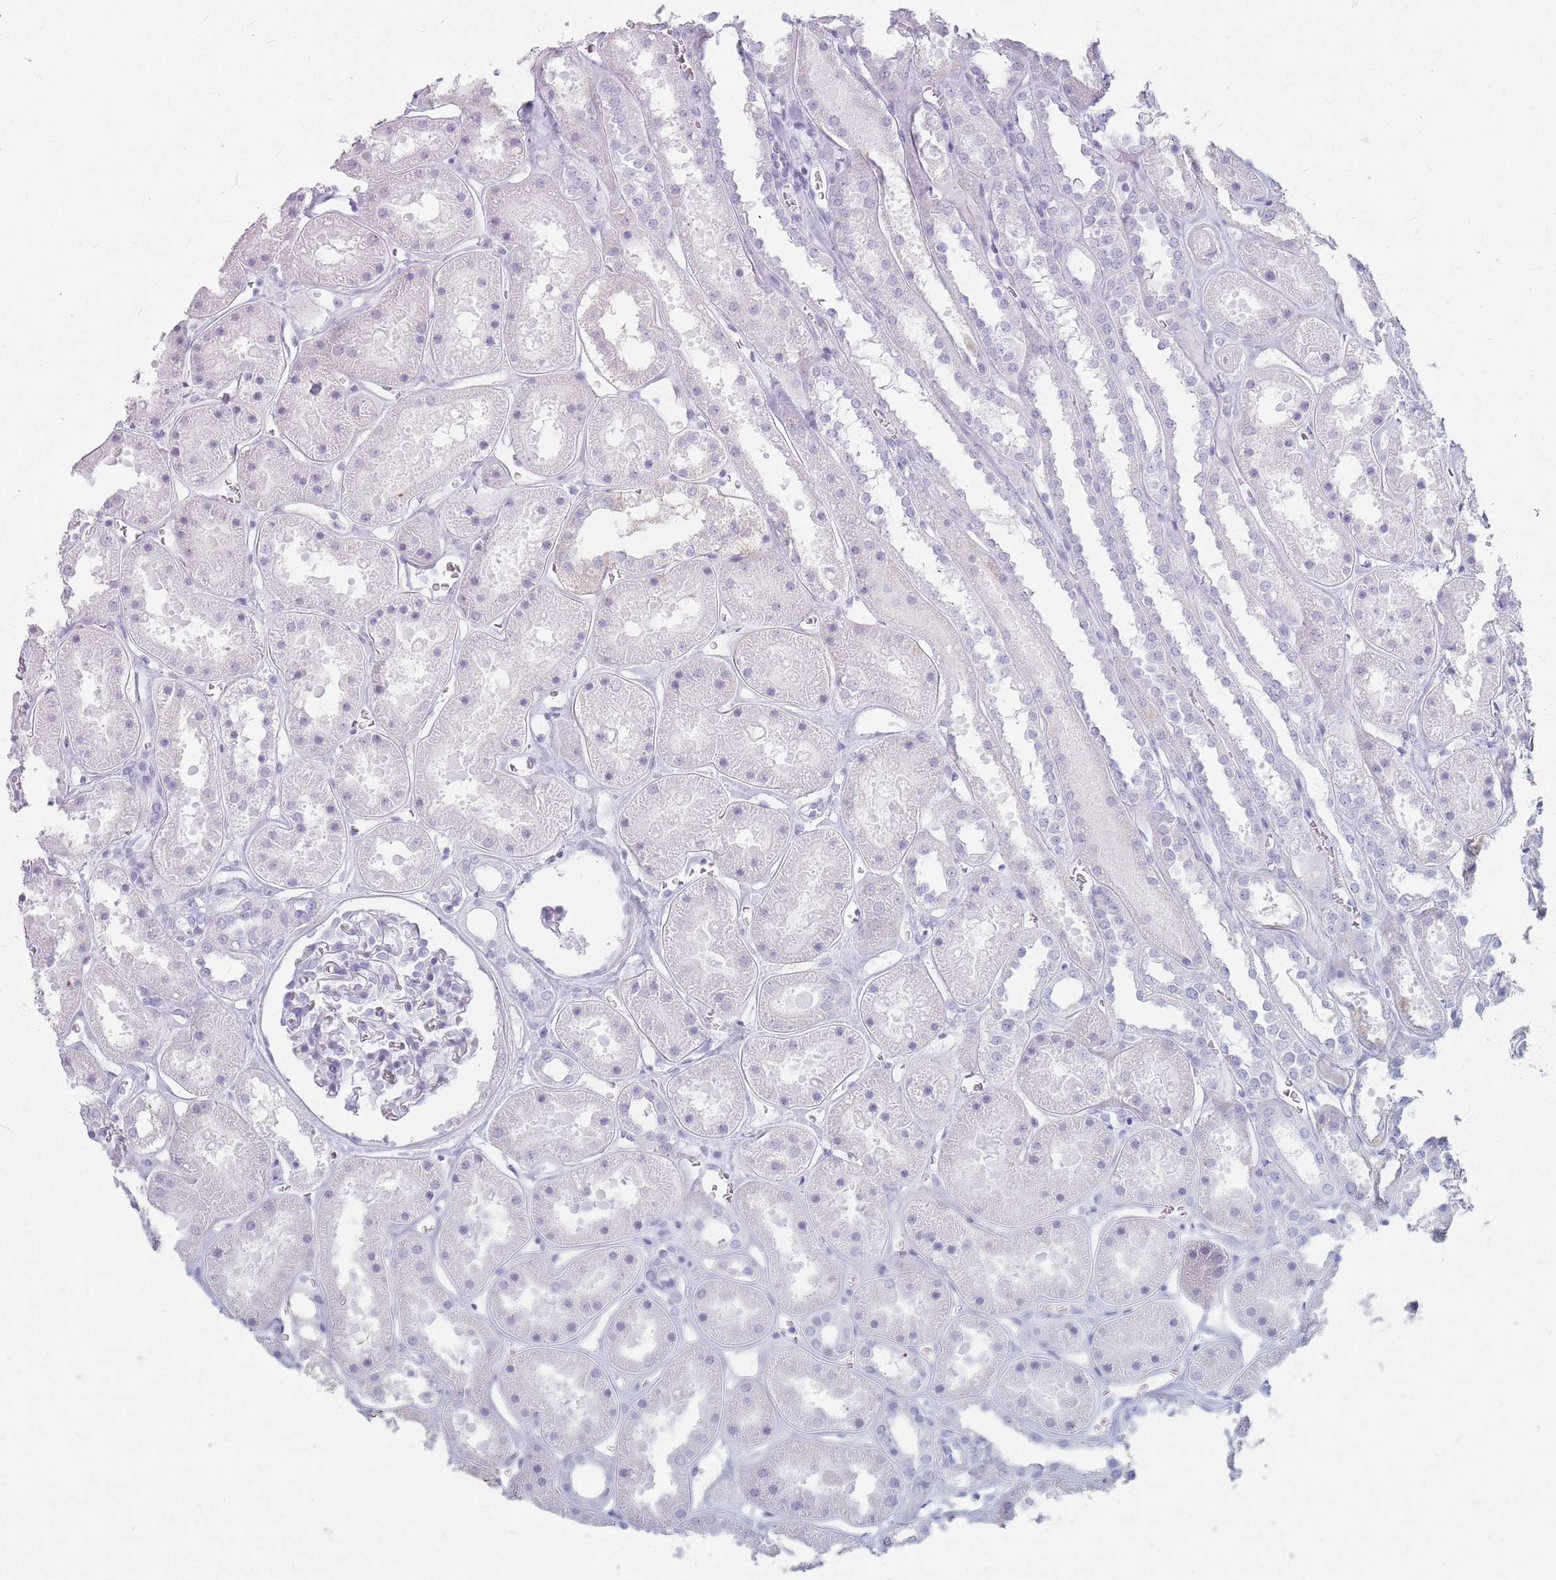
{"staining": {"intensity": "negative", "quantity": "none", "location": "none"}, "tissue": "kidney", "cell_type": "Cells in glomeruli", "image_type": "normal", "snomed": [{"axis": "morphology", "description": "Normal tissue, NOS"}, {"axis": "topography", "description": "Kidney"}], "caption": "The photomicrograph displays no staining of cells in glomeruli in normal kidney. The staining is performed using DAB brown chromogen with nuclei counter-stained in using hematoxylin.", "gene": "ST3GAL5", "patient": {"sex": "female", "age": 41}}